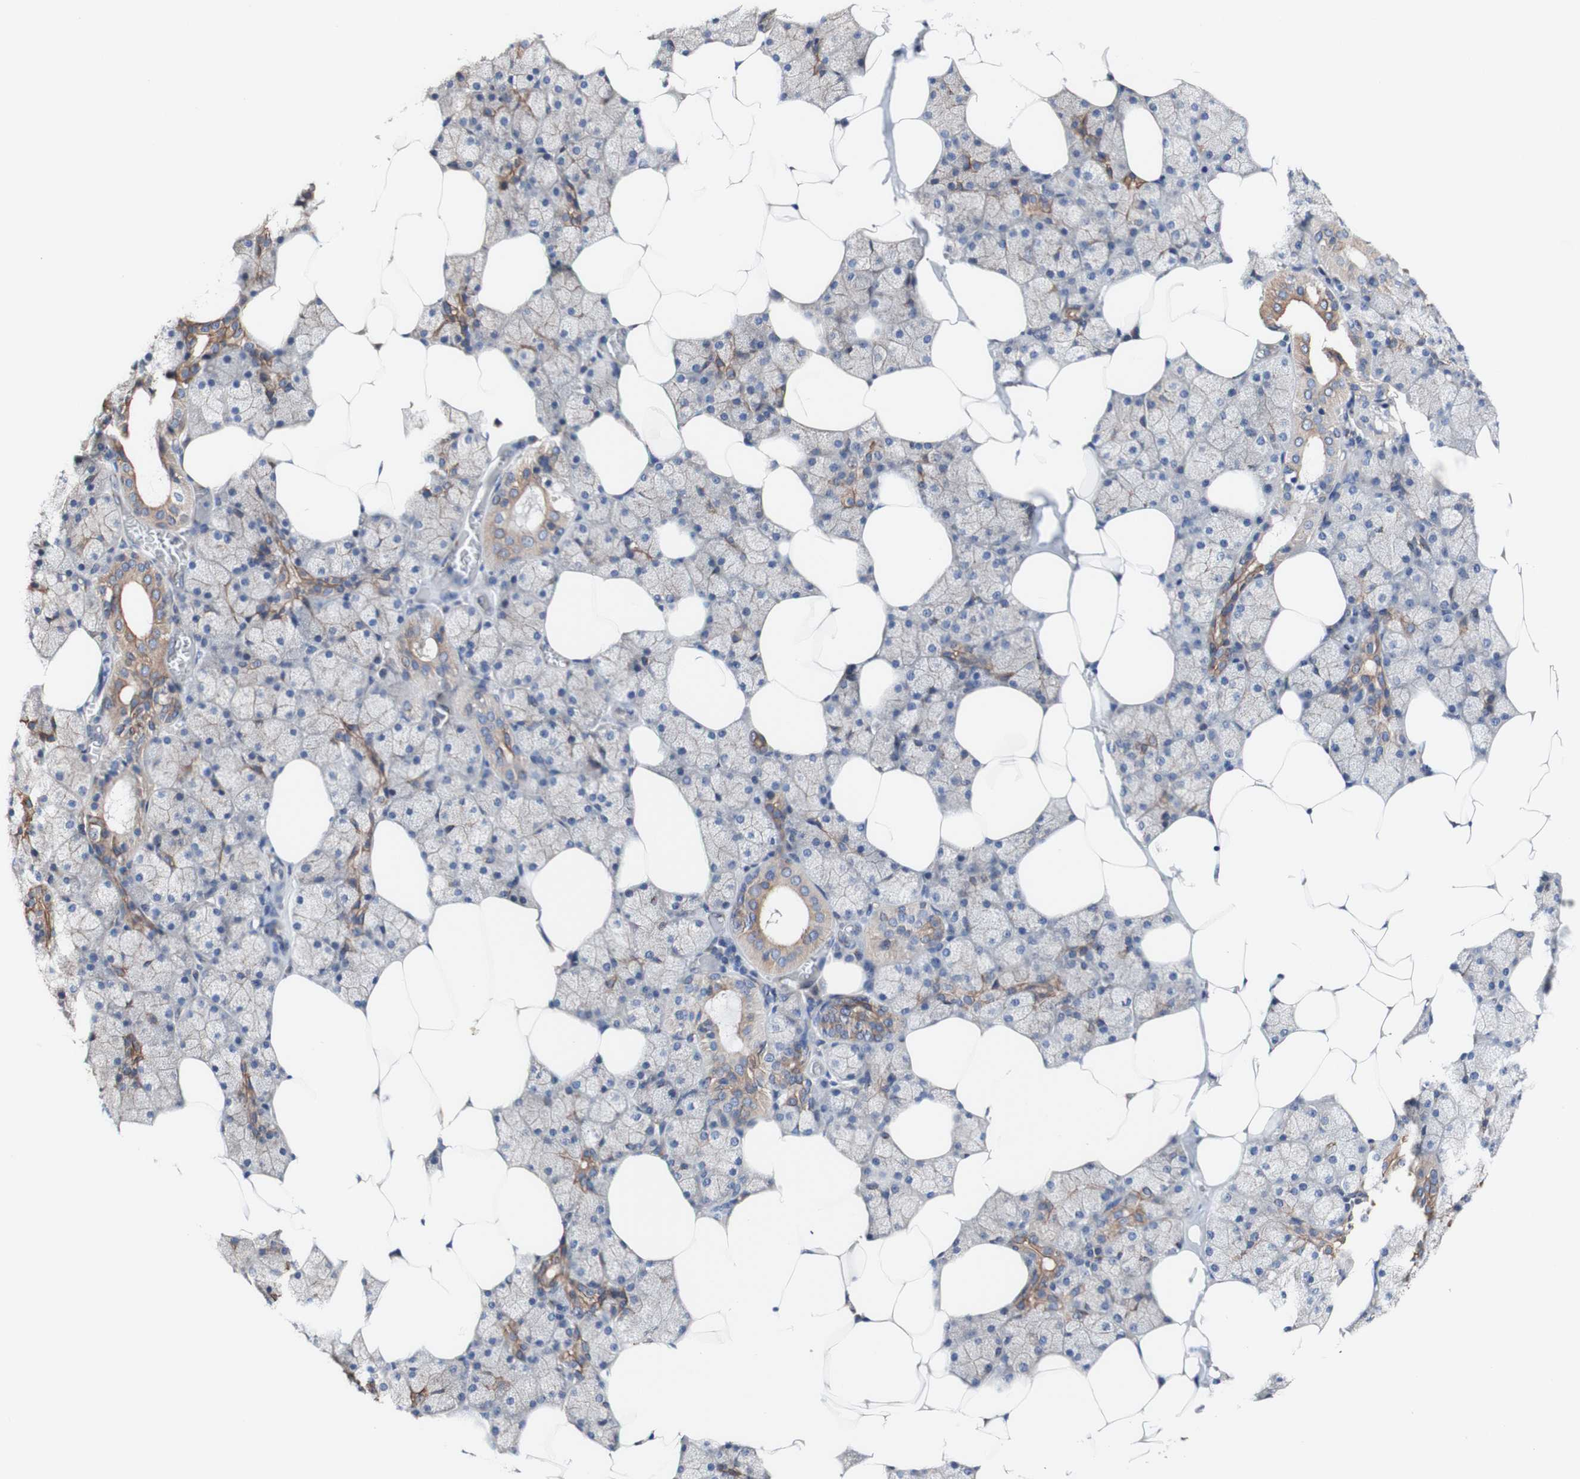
{"staining": {"intensity": "moderate", "quantity": "25%-75%", "location": "cytoplasmic/membranous"}, "tissue": "salivary gland", "cell_type": "Glandular cells", "image_type": "normal", "snomed": [{"axis": "morphology", "description": "Normal tissue, NOS"}, {"axis": "topography", "description": "Salivary gland"}], "caption": "A histopathology image of salivary gland stained for a protein reveals moderate cytoplasmic/membranous brown staining in glandular cells.", "gene": "LRIG3", "patient": {"sex": "male", "age": 62}}